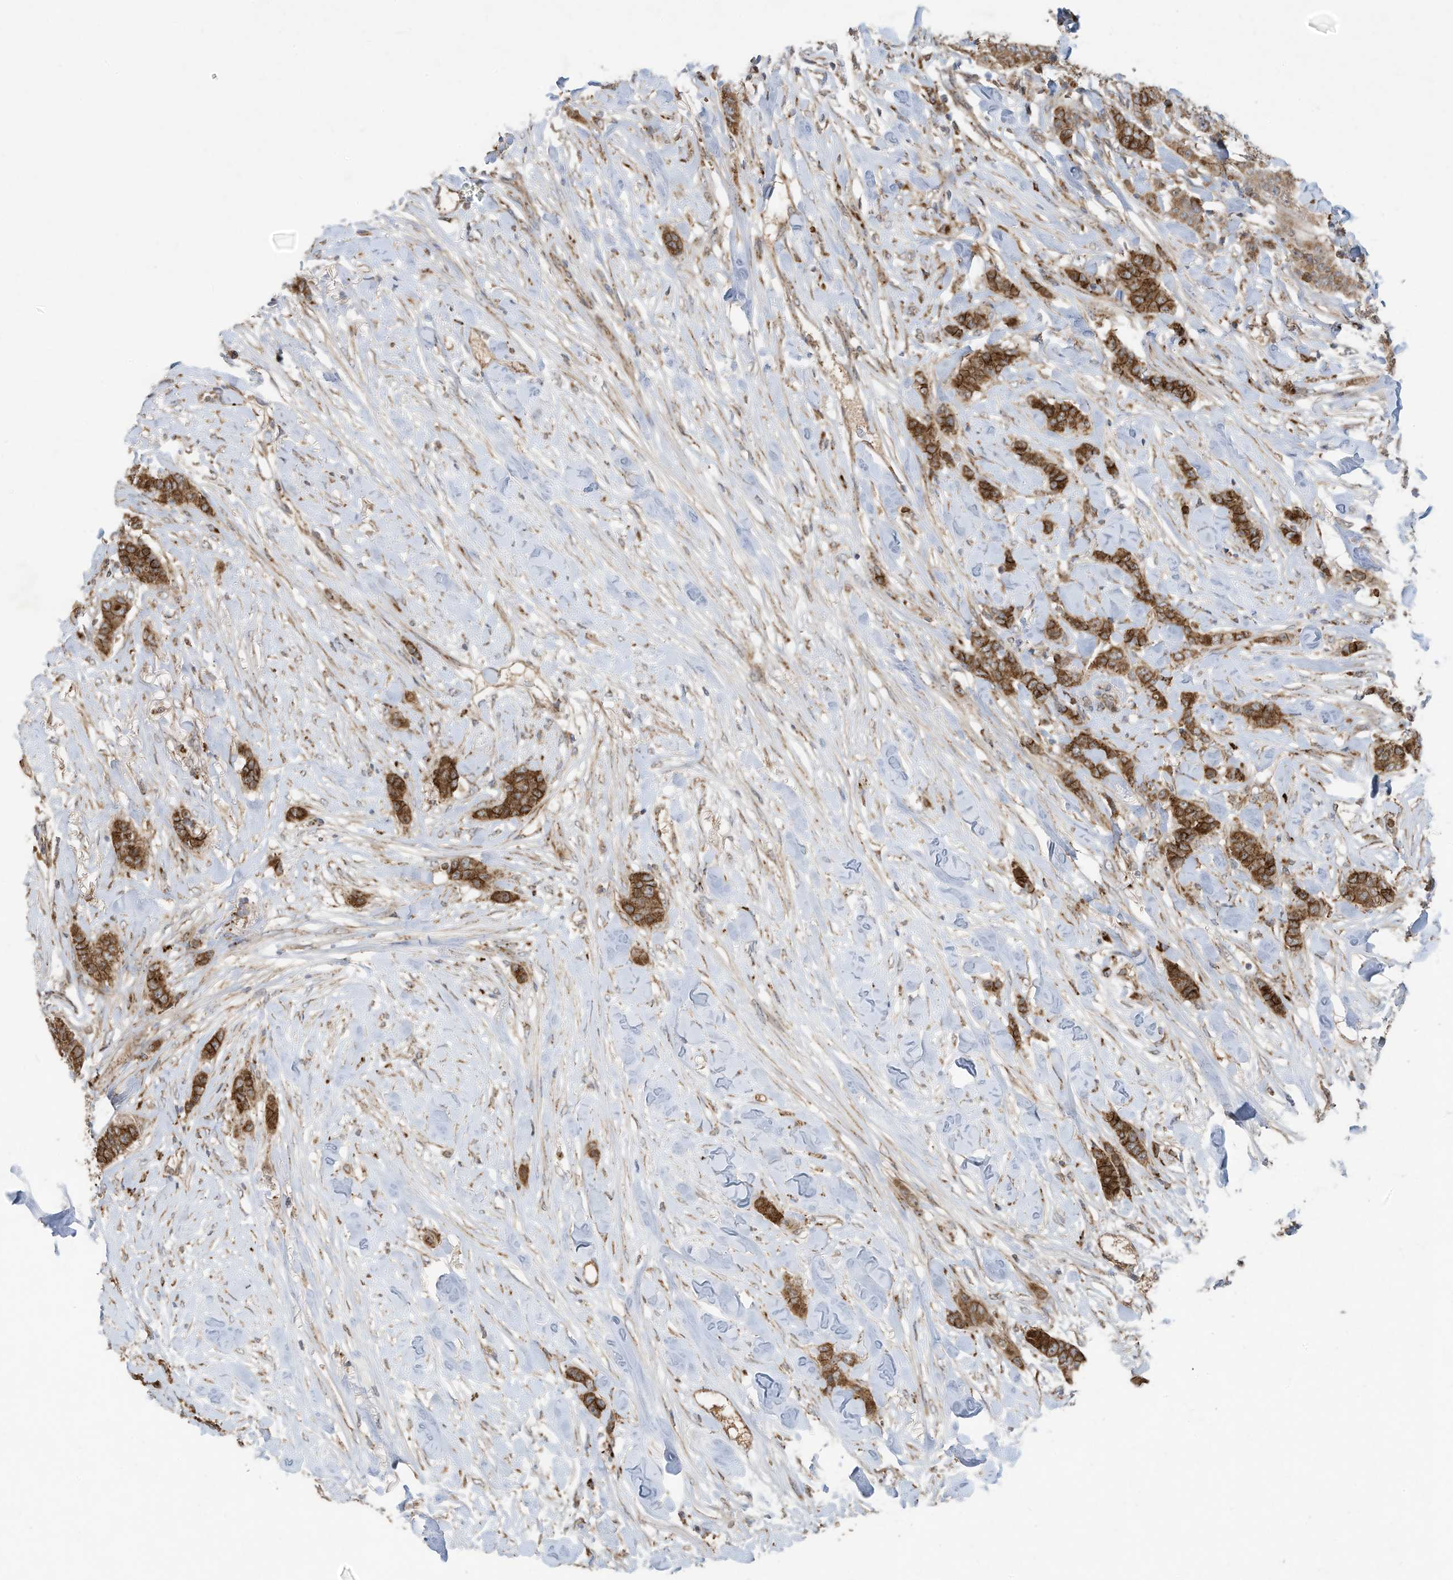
{"staining": {"intensity": "moderate", "quantity": ">75%", "location": "cytoplasmic/membranous"}, "tissue": "breast cancer", "cell_type": "Tumor cells", "image_type": "cancer", "snomed": [{"axis": "morphology", "description": "Duct carcinoma"}, {"axis": "topography", "description": "Breast"}], "caption": "Tumor cells exhibit medium levels of moderate cytoplasmic/membranous staining in about >75% of cells in invasive ductal carcinoma (breast). (DAB (3,3'-diaminobenzidine) IHC, brown staining for protein, blue staining for nuclei).", "gene": "C2orf74", "patient": {"sex": "female", "age": 40}}